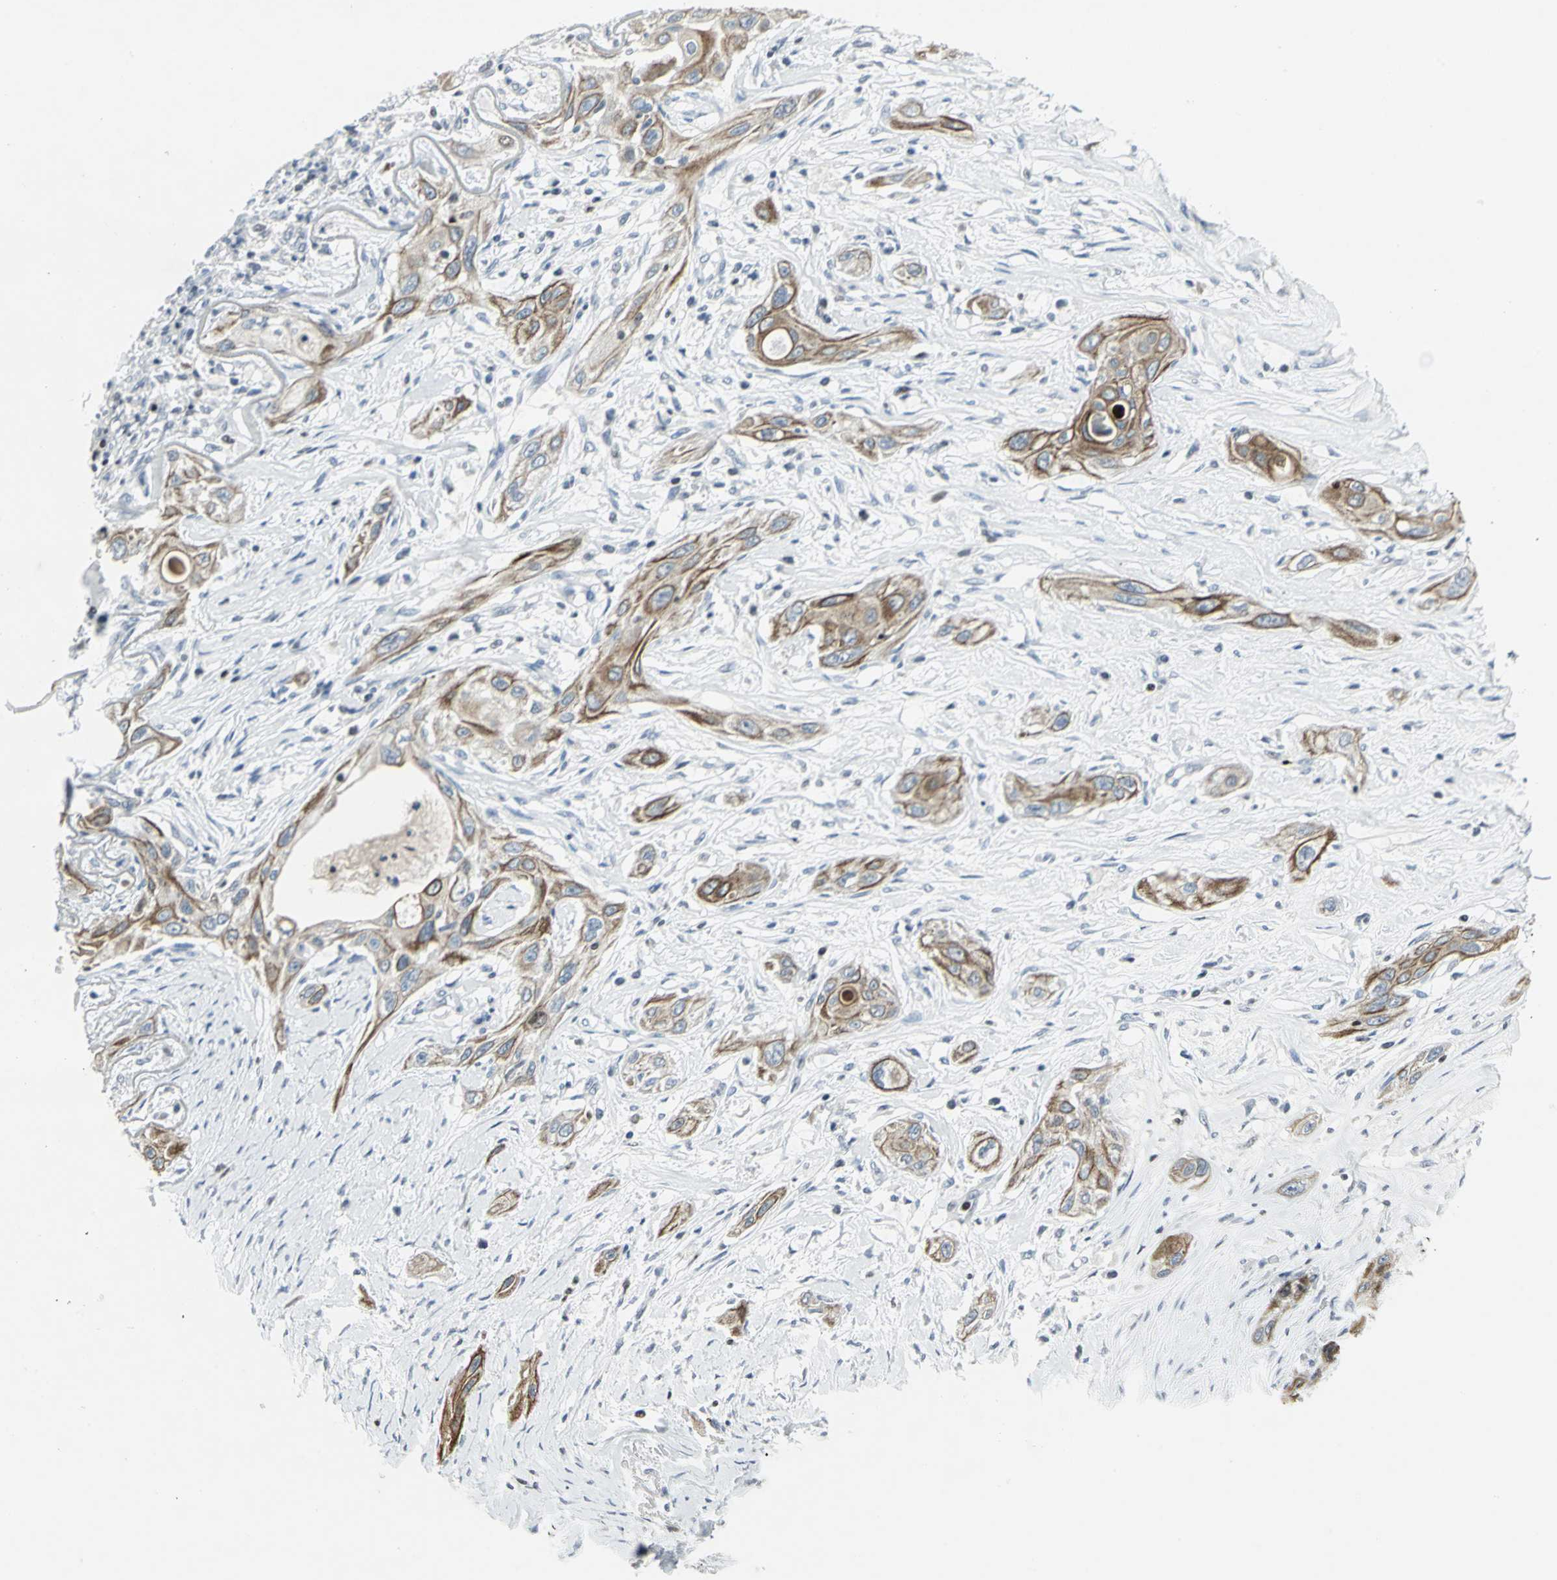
{"staining": {"intensity": "moderate", "quantity": "25%-75%", "location": "cytoplasmic/membranous"}, "tissue": "lung cancer", "cell_type": "Tumor cells", "image_type": "cancer", "snomed": [{"axis": "morphology", "description": "Squamous cell carcinoma, NOS"}, {"axis": "topography", "description": "Lung"}], "caption": "Lung cancer stained with a protein marker displays moderate staining in tumor cells.", "gene": "RPA1", "patient": {"sex": "female", "age": 47}}